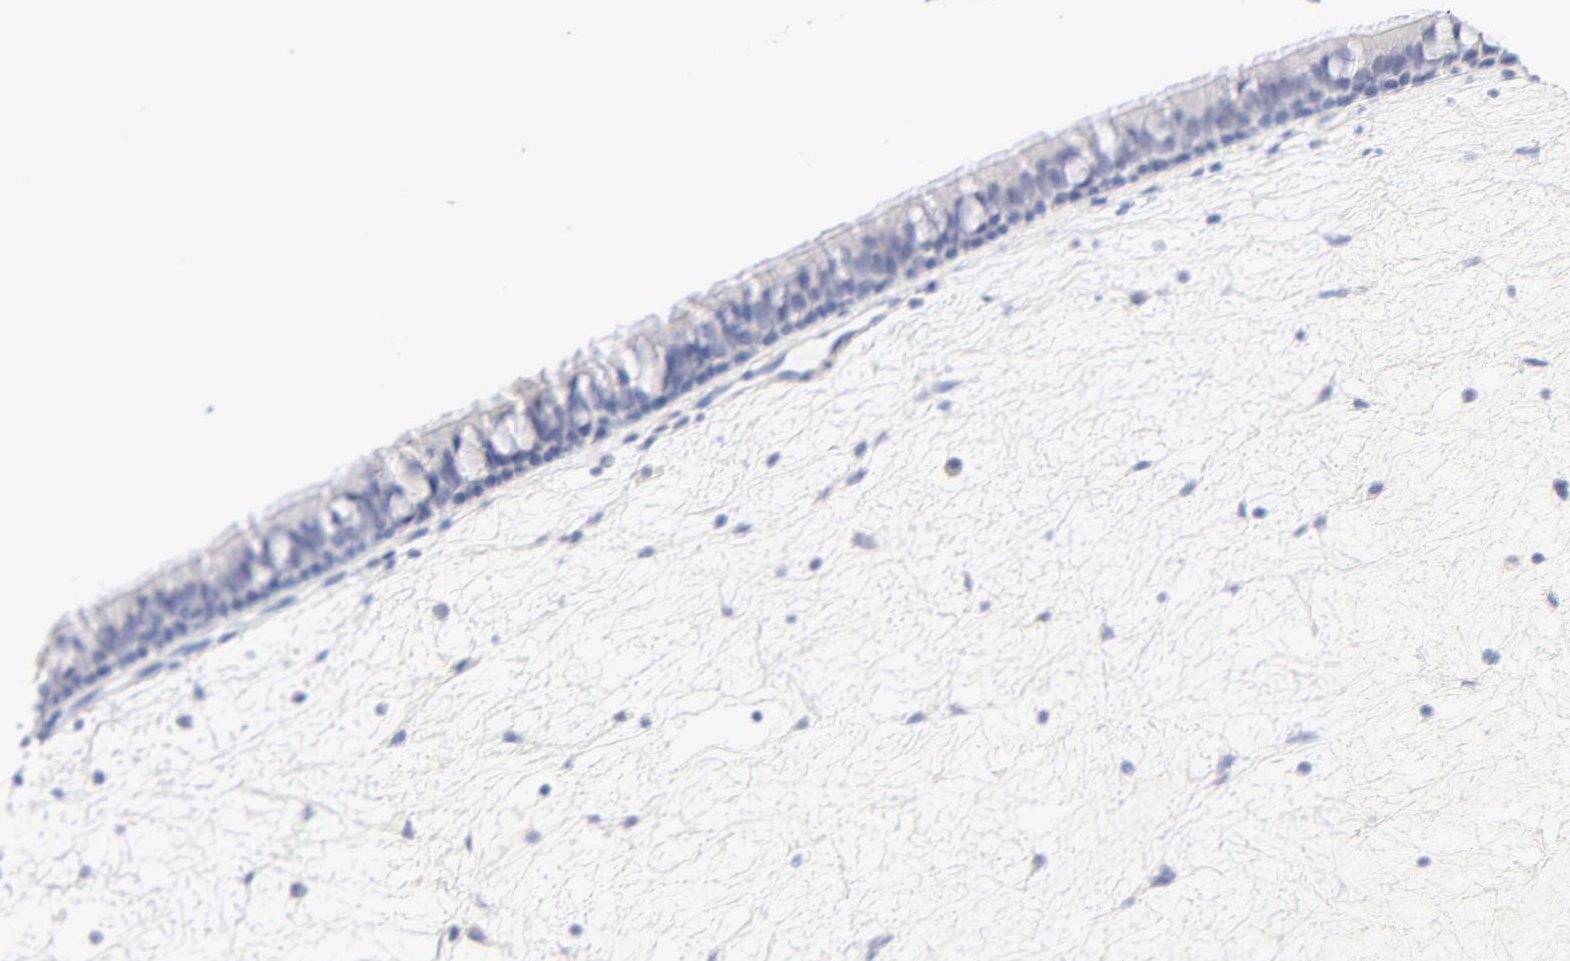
{"staining": {"intensity": "negative", "quantity": "none", "location": "none"}, "tissue": "nasopharynx", "cell_type": "Respiratory epithelial cells", "image_type": "normal", "snomed": [{"axis": "morphology", "description": "Normal tissue, NOS"}, {"axis": "topography", "description": "Nasopharynx"}], "caption": "Immunohistochemical staining of normal human nasopharynx exhibits no significant positivity in respiratory epithelial cells.", "gene": "ONECUT1", "patient": {"sex": "female", "age": 78}}